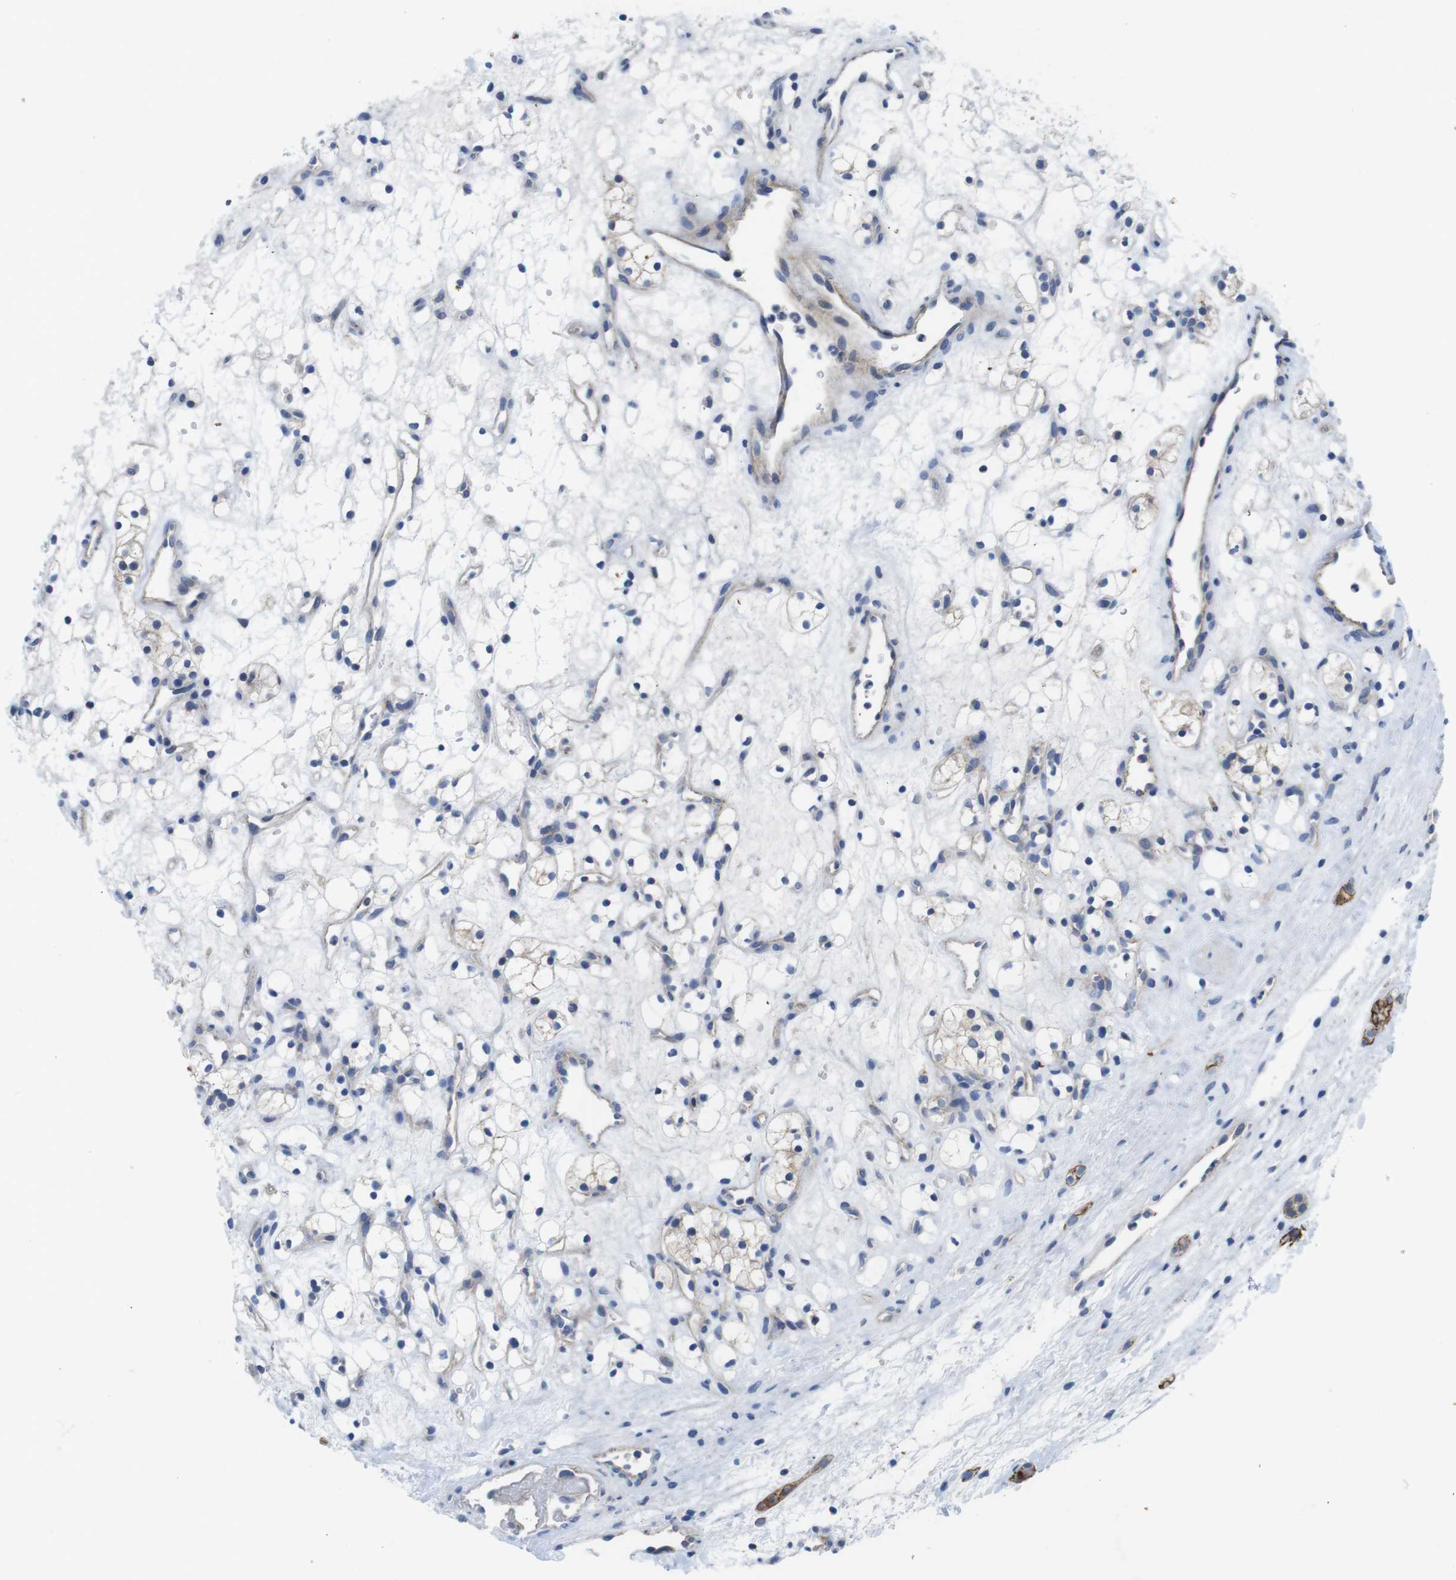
{"staining": {"intensity": "negative", "quantity": "none", "location": "none"}, "tissue": "renal cancer", "cell_type": "Tumor cells", "image_type": "cancer", "snomed": [{"axis": "morphology", "description": "Adenocarcinoma, NOS"}, {"axis": "topography", "description": "Kidney"}], "caption": "Tumor cells are negative for brown protein staining in adenocarcinoma (renal).", "gene": "SCRIB", "patient": {"sex": "female", "age": 60}}